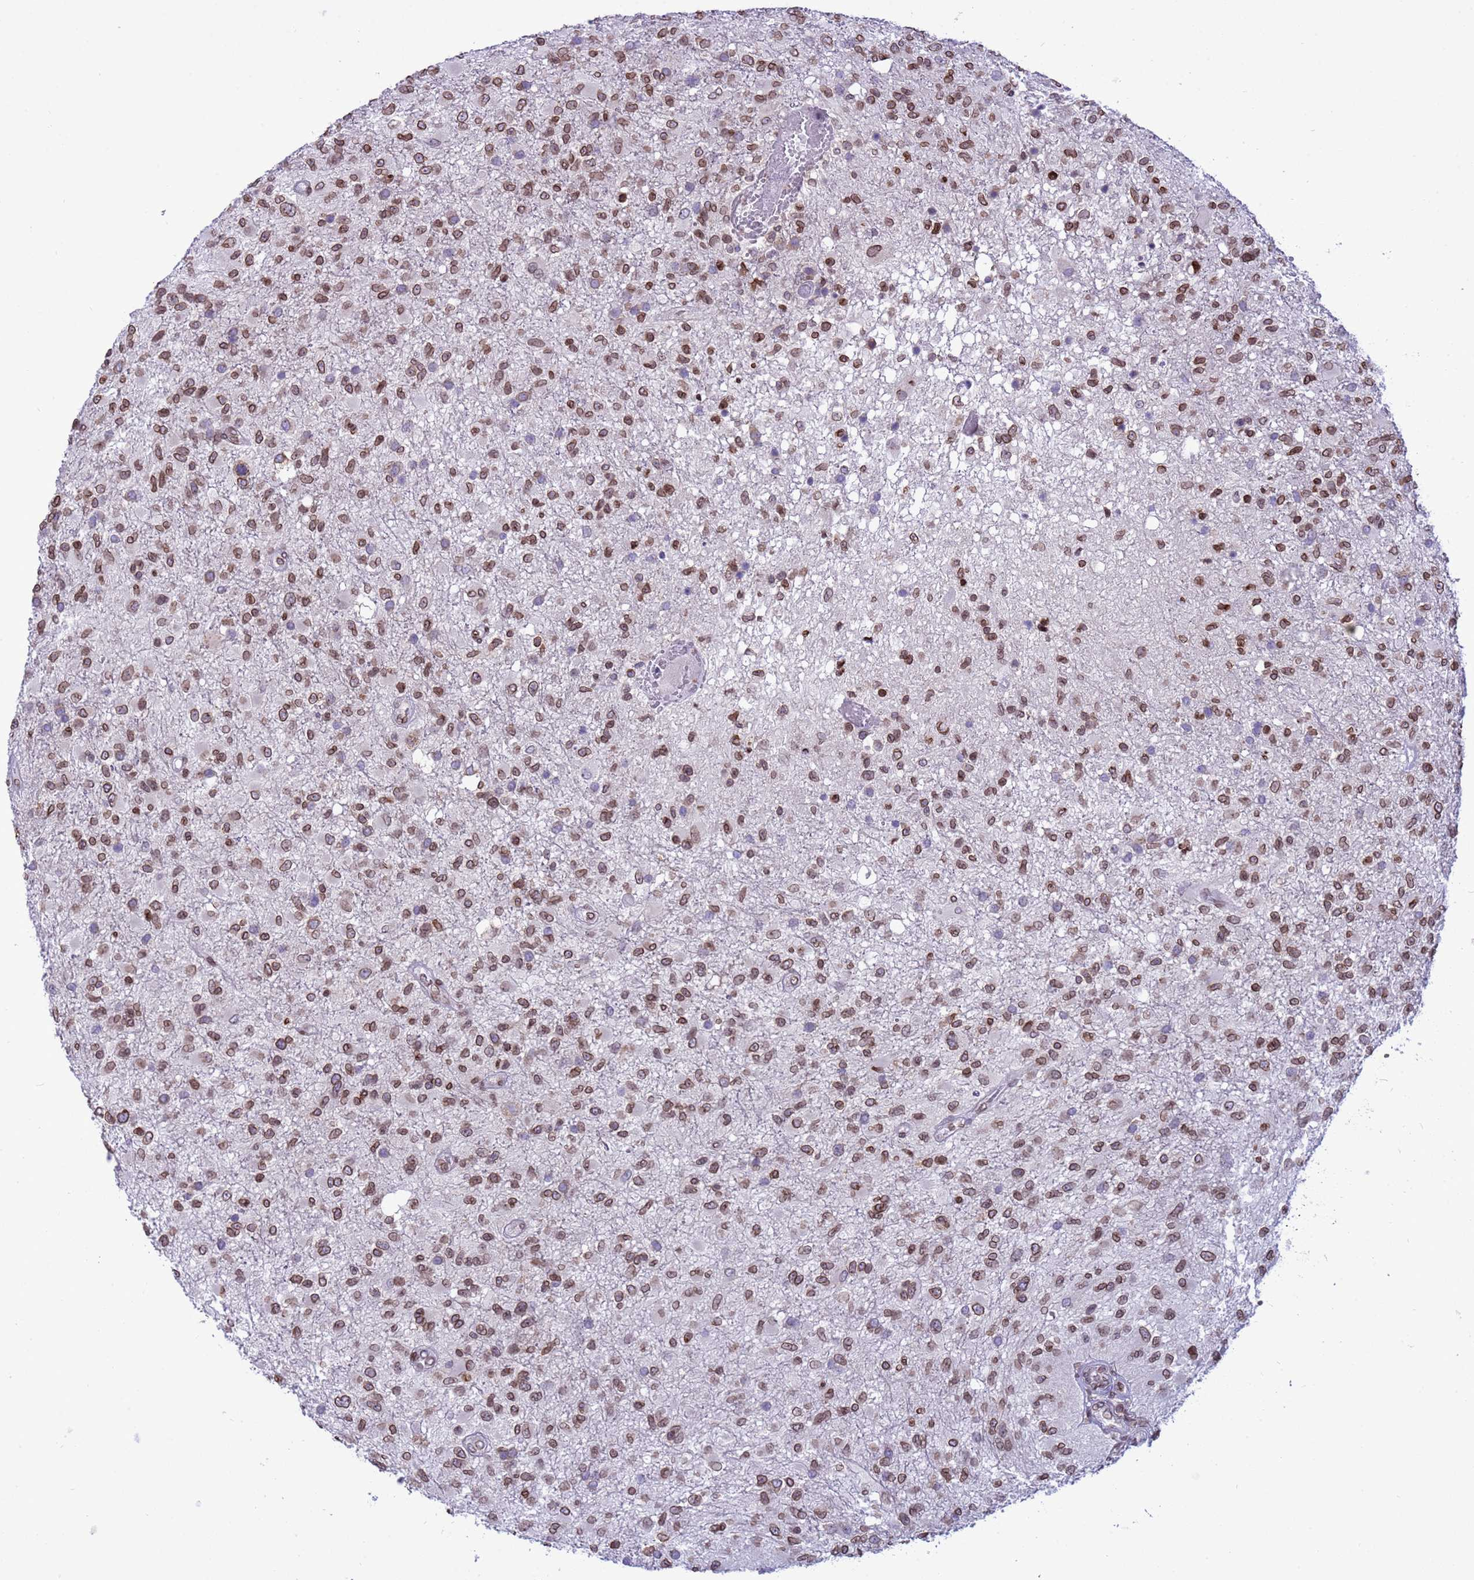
{"staining": {"intensity": "moderate", "quantity": ">75%", "location": "cytoplasmic/membranous,nuclear"}, "tissue": "glioma", "cell_type": "Tumor cells", "image_type": "cancer", "snomed": [{"axis": "morphology", "description": "Glioma, malignant, High grade"}, {"axis": "topography", "description": "Brain"}], "caption": "Malignant high-grade glioma stained for a protein reveals moderate cytoplasmic/membranous and nuclear positivity in tumor cells. The staining was performed using DAB, with brown indicating positive protein expression. Nuclei are stained blue with hematoxylin.", "gene": "DHX37", "patient": {"sex": "female", "age": 74}}